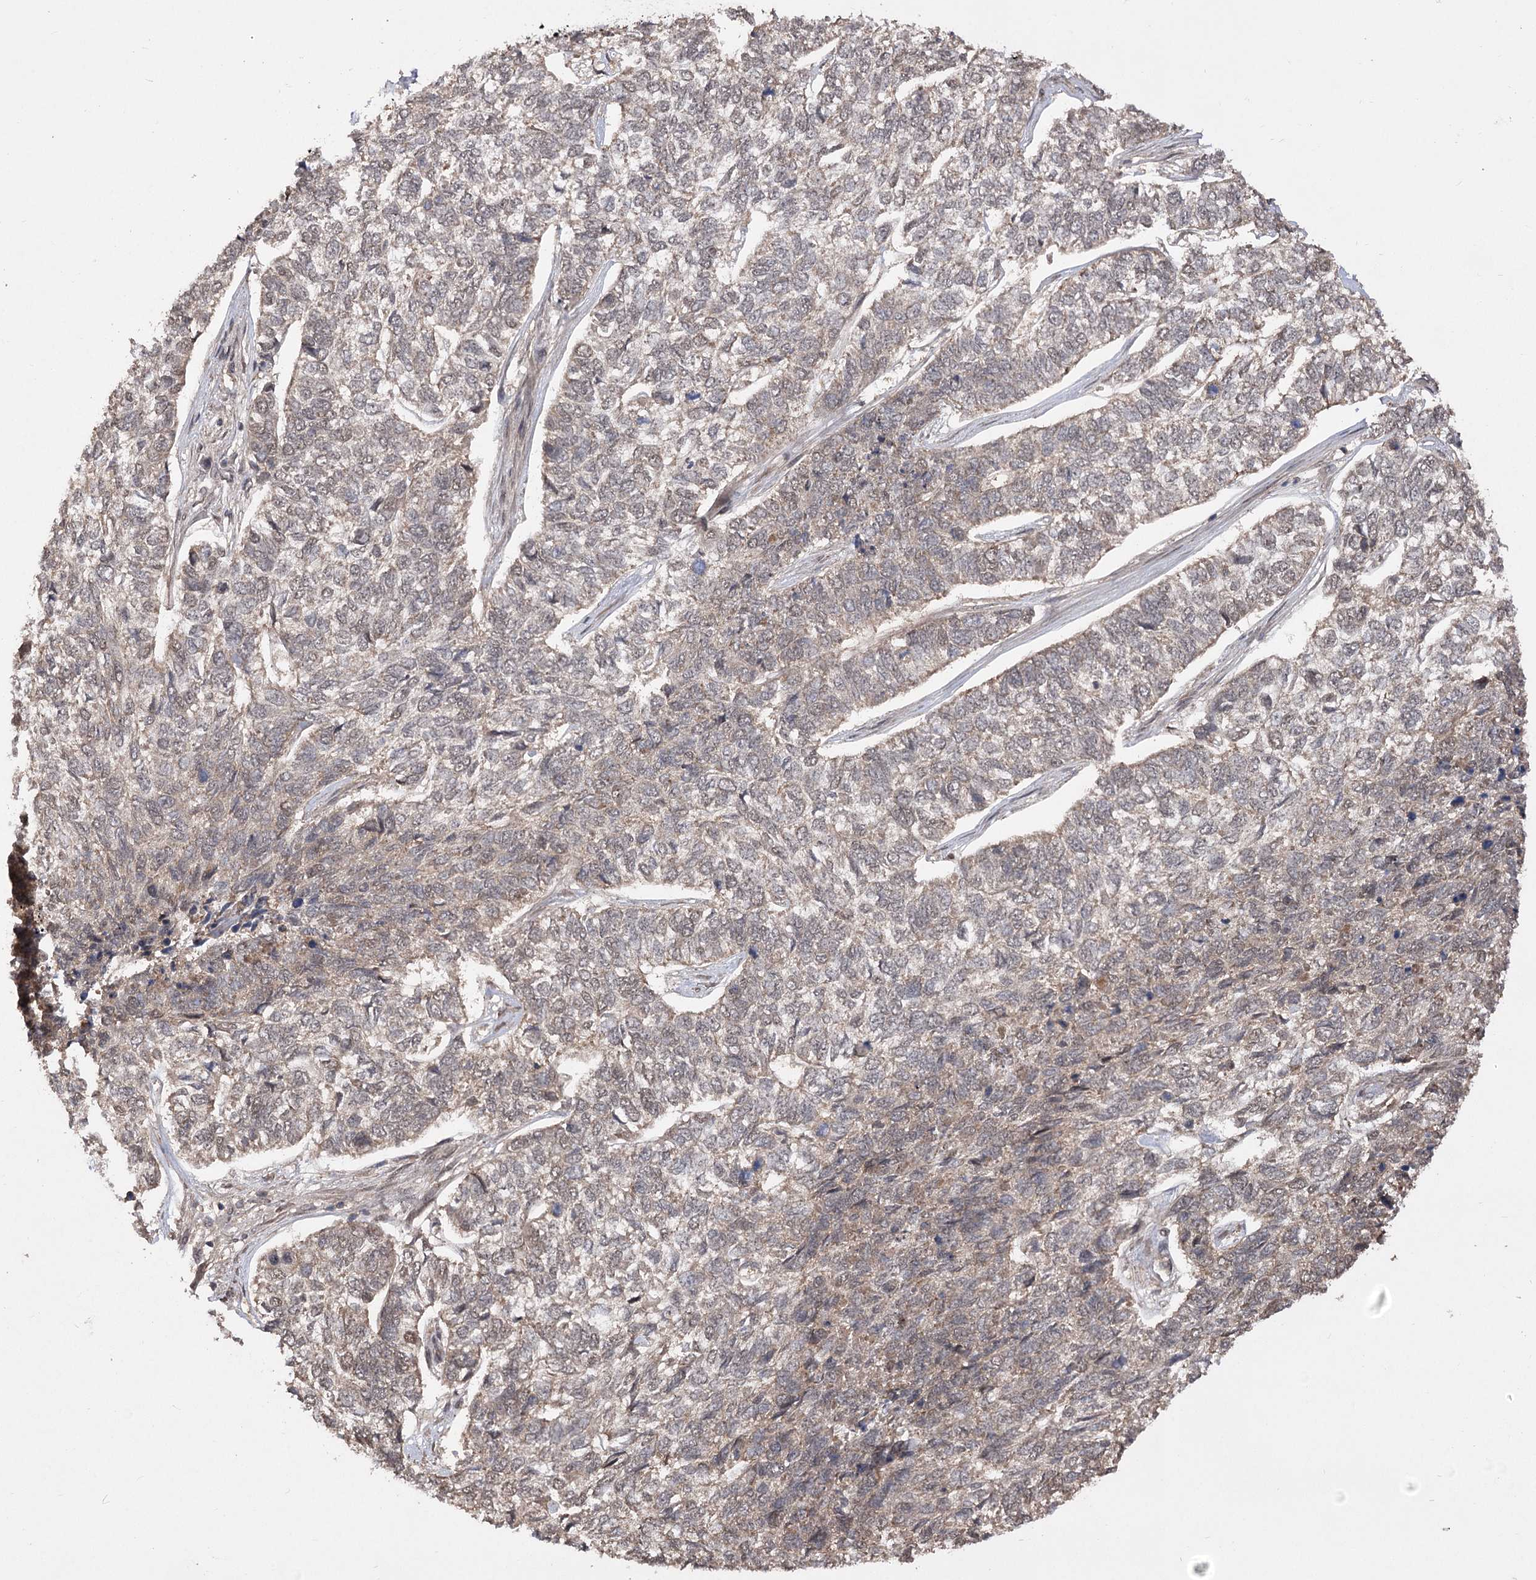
{"staining": {"intensity": "weak", "quantity": "25%-75%", "location": "cytoplasmic/membranous"}, "tissue": "skin cancer", "cell_type": "Tumor cells", "image_type": "cancer", "snomed": [{"axis": "morphology", "description": "Basal cell carcinoma"}, {"axis": "topography", "description": "Skin"}], "caption": "Weak cytoplasmic/membranous staining for a protein is seen in about 25%-75% of tumor cells of skin cancer (basal cell carcinoma) using immunohistochemistry (IHC).", "gene": "TENM2", "patient": {"sex": "female", "age": 65}}